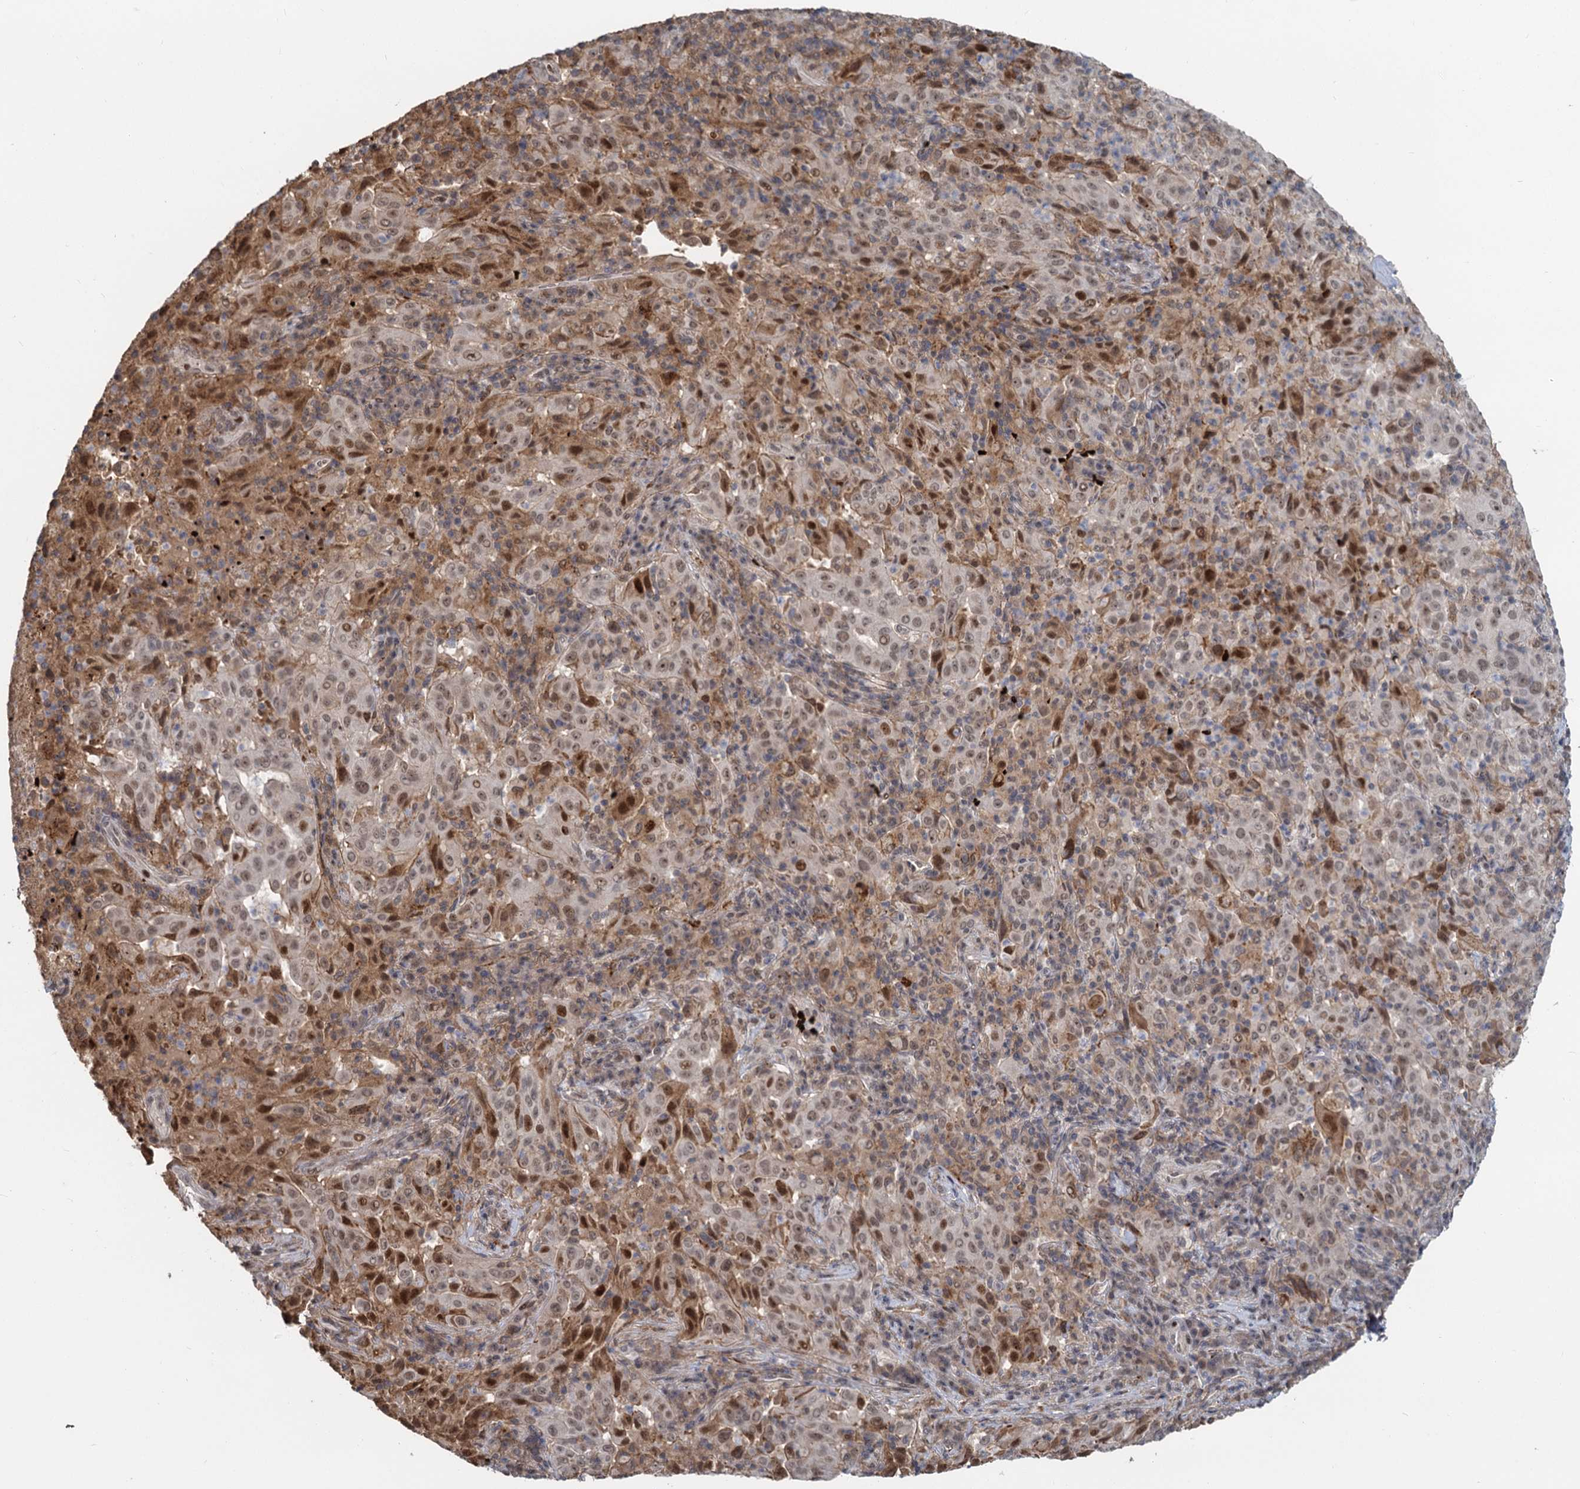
{"staining": {"intensity": "moderate", "quantity": ">75%", "location": "nuclear"}, "tissue": "pancreatic cancer", "cell_type": "Tumor cells", "image_type": "cancer", "snomed": [{"axis": "morphology", "description": "Adenocarcinoma, NOS"}, {"axis": "topography", "description": "Pancreas"}], "caption": "Adenocarcinoma (pancreatic) stained for a protein displays moderate nuclear positivity in tumor cells. (DAB IHC, brown staining for protein, blue staining for nuclei).", "gene": "FANCI", "patient": {"sex": "male", "age": 63}}